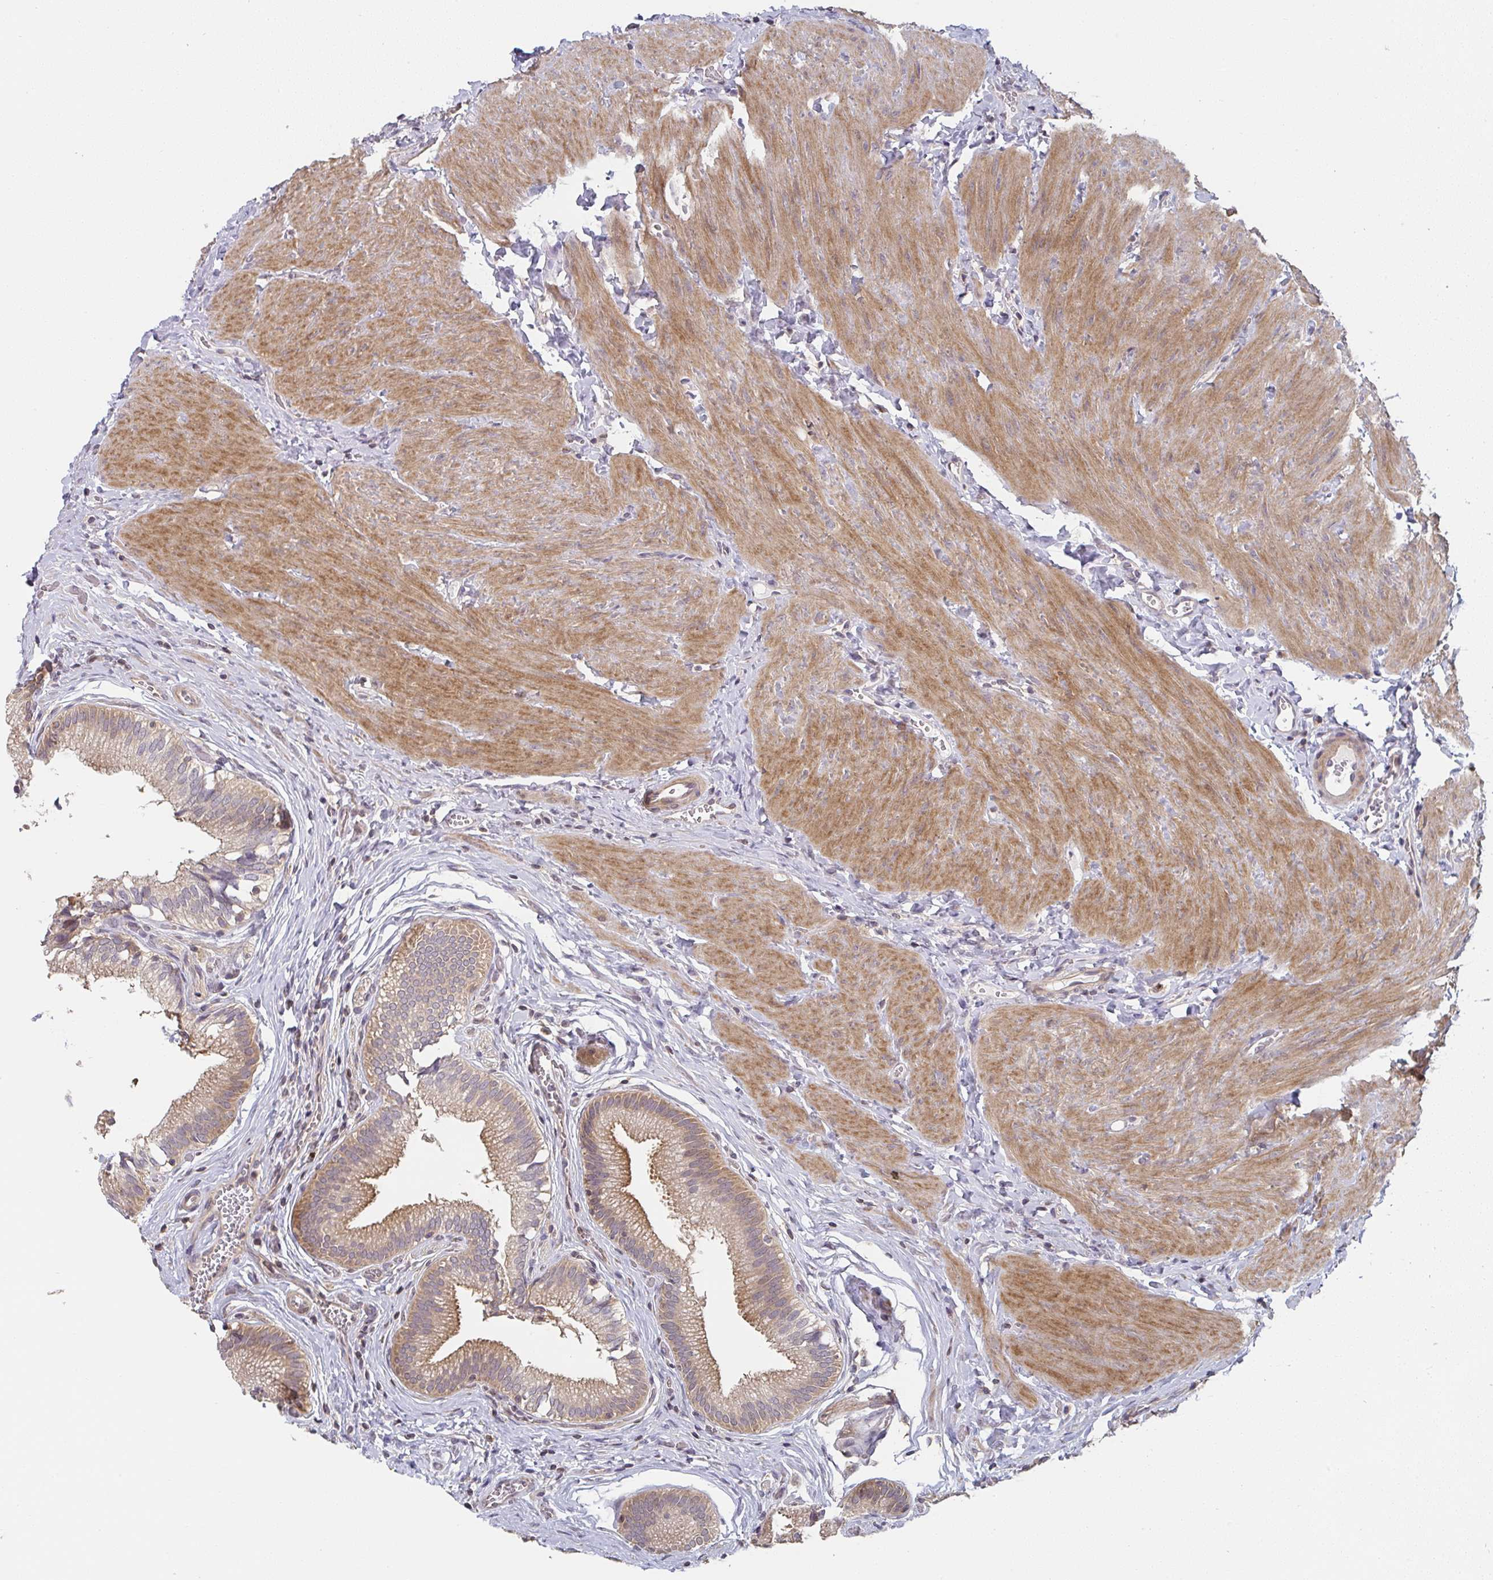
{"staining": {"intensity": "moderate", "quantity": ">75%", "location": "cytoplasmic/membranous,nuclear"}, "tissue": "gallbladder", "cell_type": "Glandular cells", "image_type": "normal", "snomed": [{"axis": "morphology", "description": "Normal tissue, NOS"}, {"axis": "topography", "description": "Gallbladder"}, {"axis": "topography", "description": "Peripheral nerve tissue"}], "caption": "DAB (3,3'-diaminobenzidine) immunohistochemical staining of benign gallbladder reveals moderate cytoplasmic/membranous,nuclear protein staining in approximately >75% of glandular cells.", "gene": "RANGRF", "patient": {"sex": "male", "age": 17}}